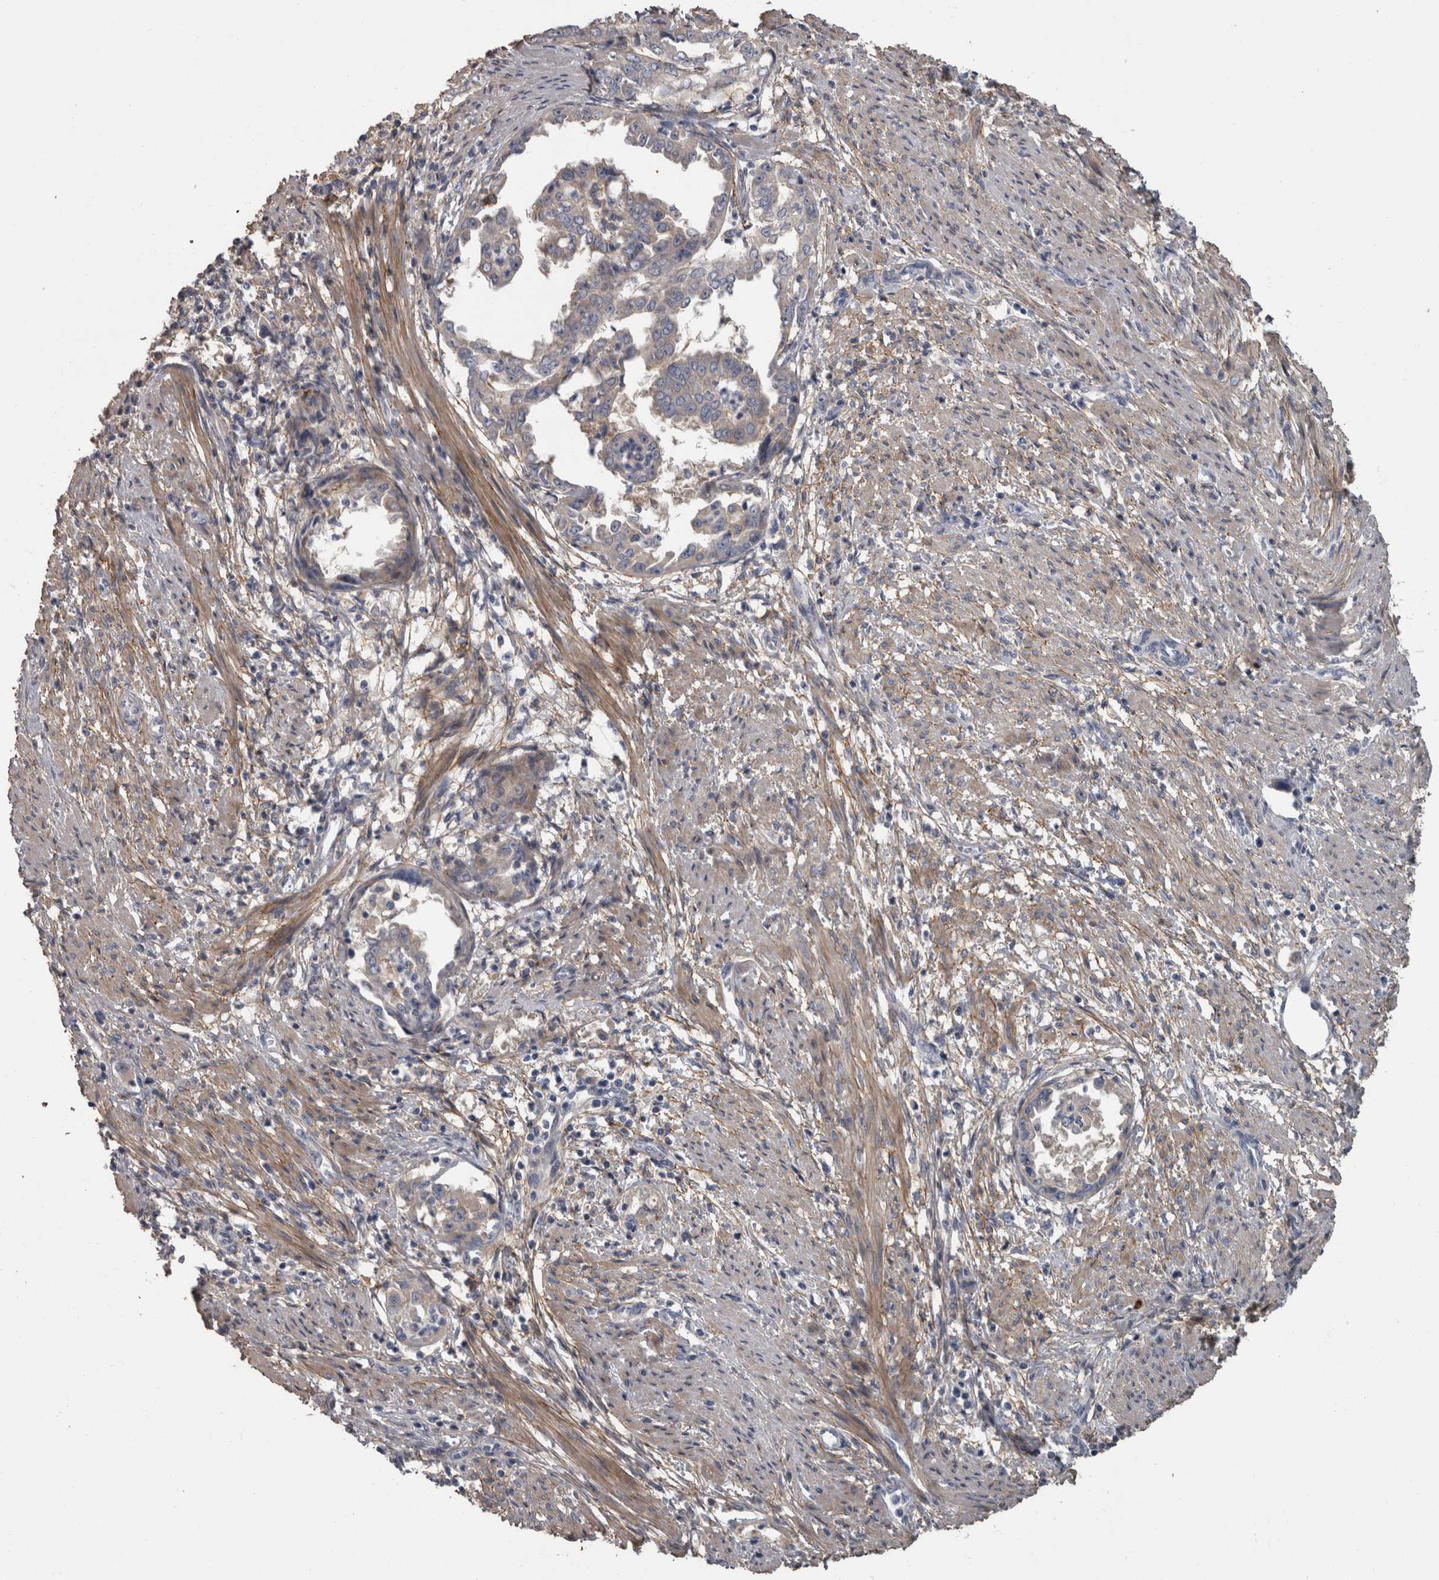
{"staining": {"intensity": "negative", "quantity": "none", "location": "none"}, "tissue": "endometrial cancer", "cell_type": "Tumor cells", "image_type": "cancer", "snomed": [{"axis": "morphology", "description": "Adenocarcinoma, NOS"}, {"axis": "topography", "description": "Endometrium"}], "caption": "An image of endometrial adenocarcinoma stained for a protein shows no brown staining in tumor cells.", "gene": "EFEMP2", "patient": {"sex": "female", "age": 85}}